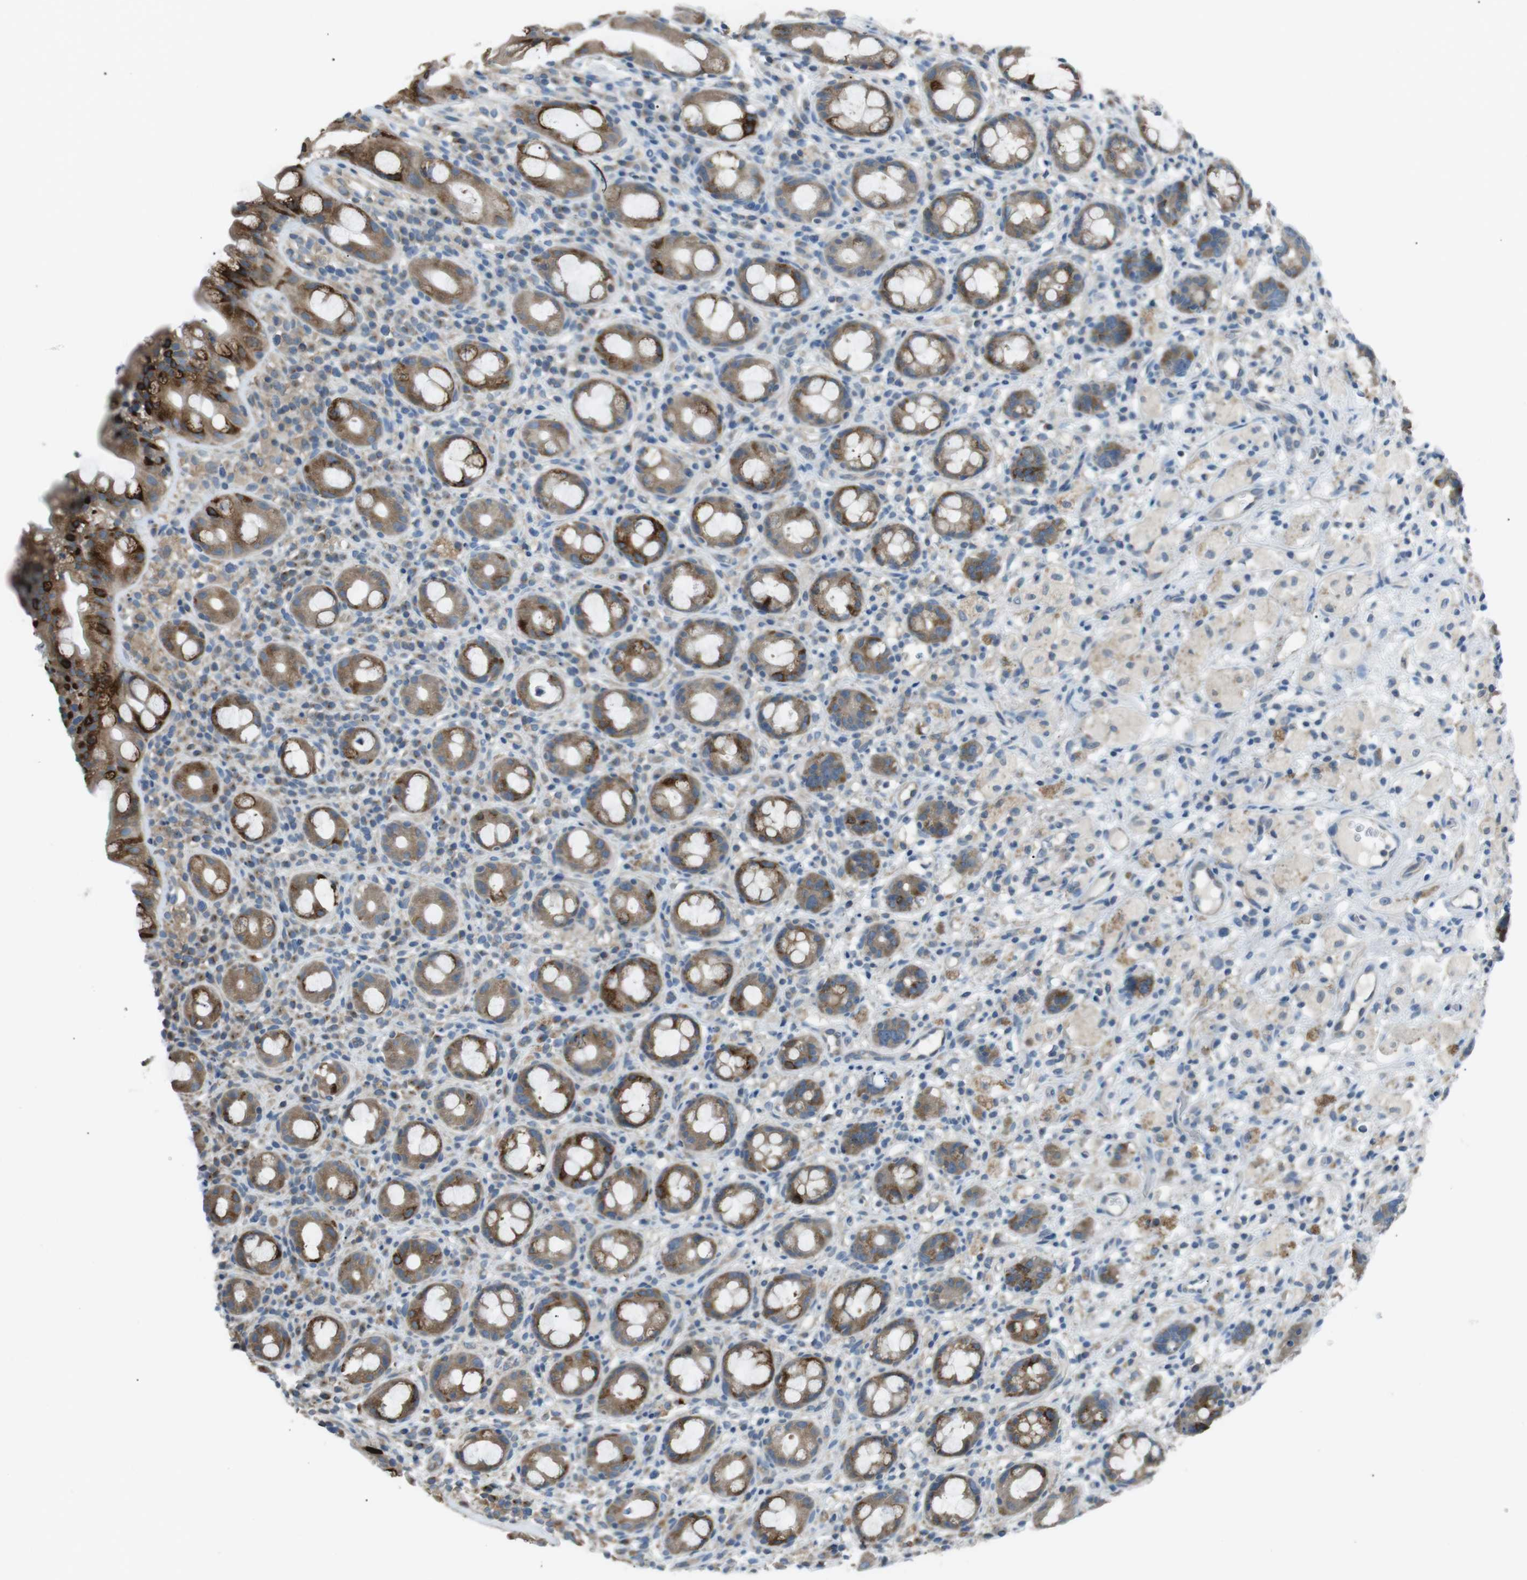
{"staining": {"intensity": "strong", "quantity": ">75%", "location": "cytoplasmic/membranous"}, "tissue": "rectum", "cell_type": "Glandular cells", "image_type": "normal", "snomed": [{"axis": "morphology", "description": "Normal tissue, NOS"}, {"axis": "topography", "description": "Rectum"}], "caption": "High-magnification brightfield microscopy of benign rectum stained with DAB (3,3'-diaminobenzidine) (brown) and counterstained with hematoxylin (blue). glandular cells exhibit strong cytoplasmic/membranous expression is seen in about>75% of cells. The protein is stained brown, and the nuclei are stained in blue (DAB IHC with brightfield microscopy, high magnification).", "gene": "CDH26", "patient": {"sex": "male", "age": 44}}